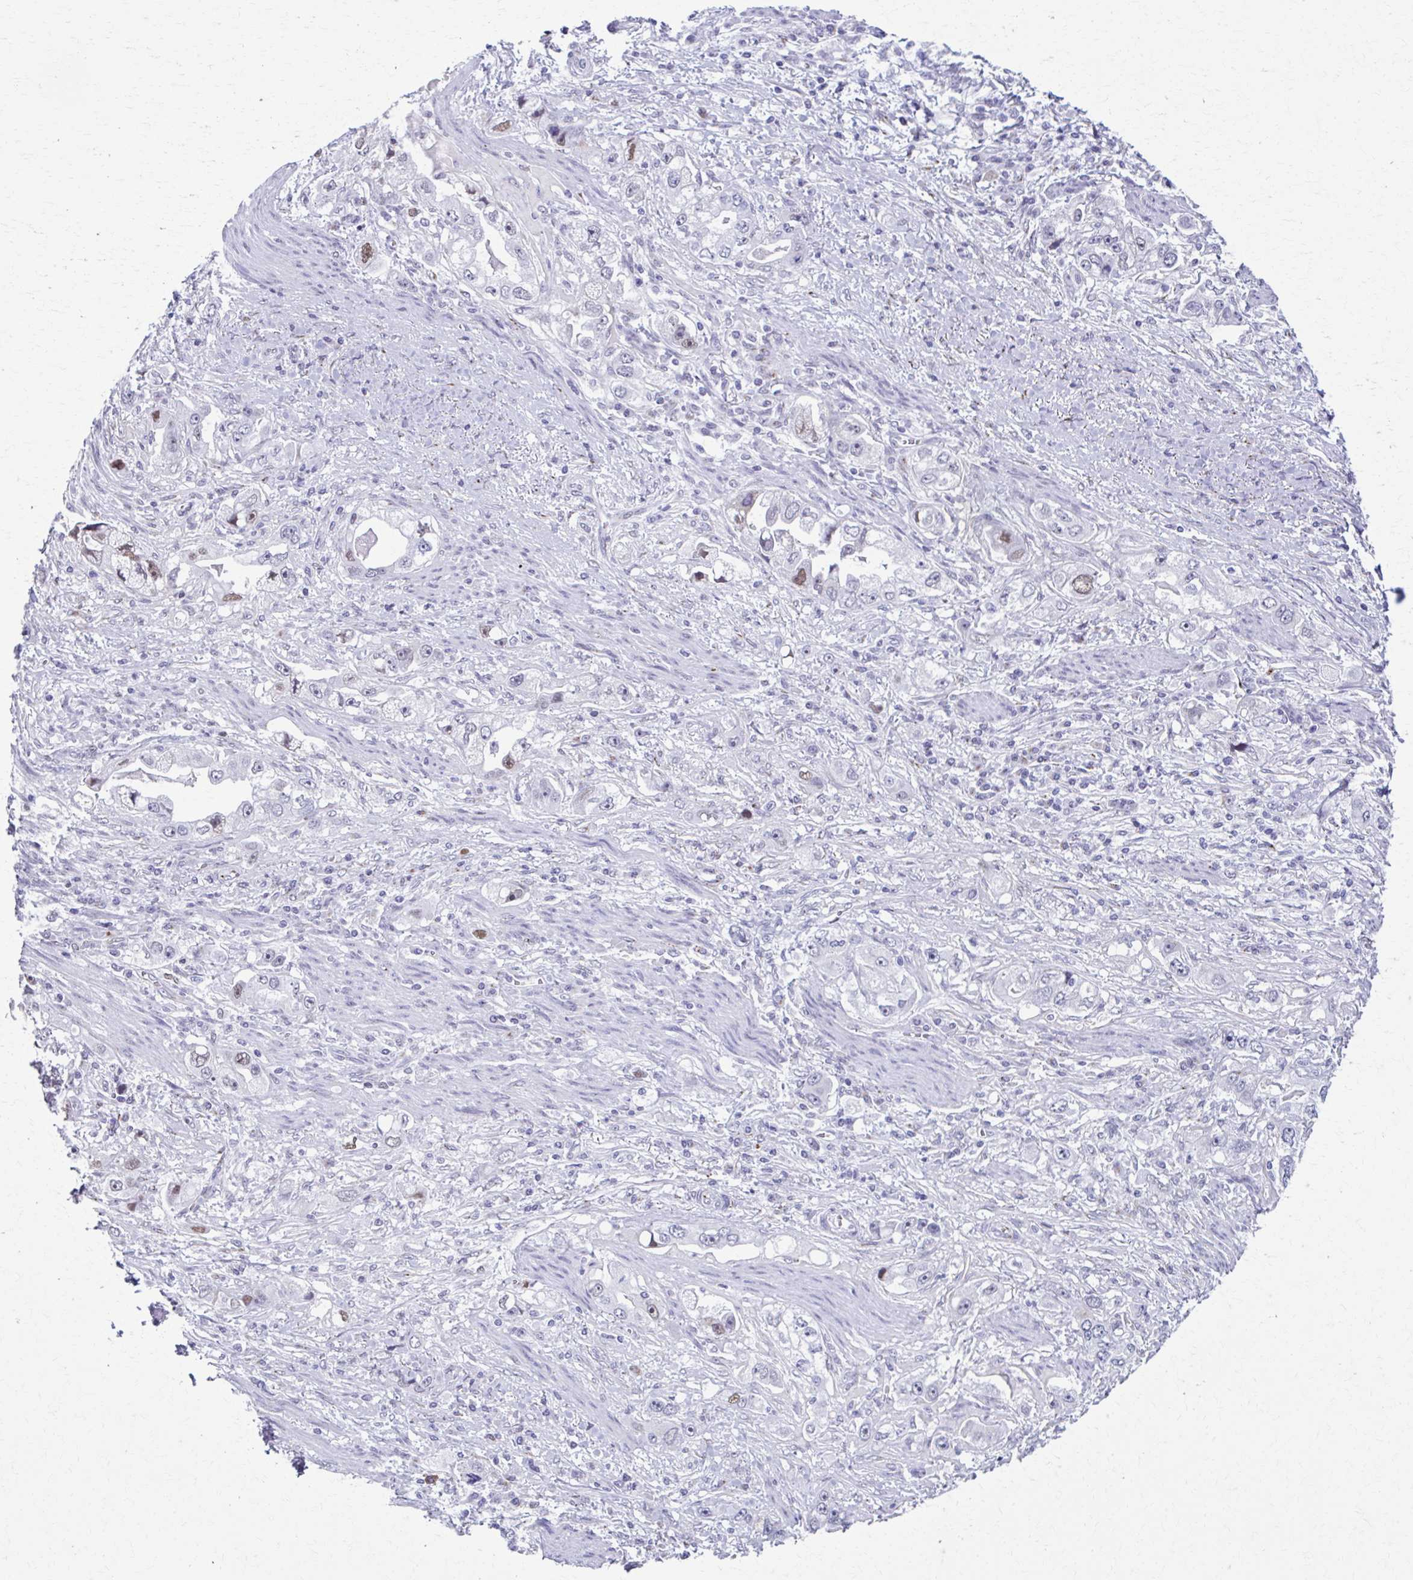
{"staining": {"intensity": "moderate", "quantity": "<25%", "location": "cytoplasmic/membranous,nuclear"}, "tissue": "stomach cancer", "cell_type": "Tumor cells", "image_type": "cancer", "snomed": [{"axis": "morphology", "description": "Adenocarcinoma, NOS"}, {"axis": "topography", "description": "Stomach, lower"}], "caption": "Protein expression by immunohistochemistry displays moderate cytoplasmic/membranous and nuclear positivity in approximately <25% of tumor cells in stomach cancer.", "gene": "ZNF682", "patient": {"sex": "female", "age": 93}}